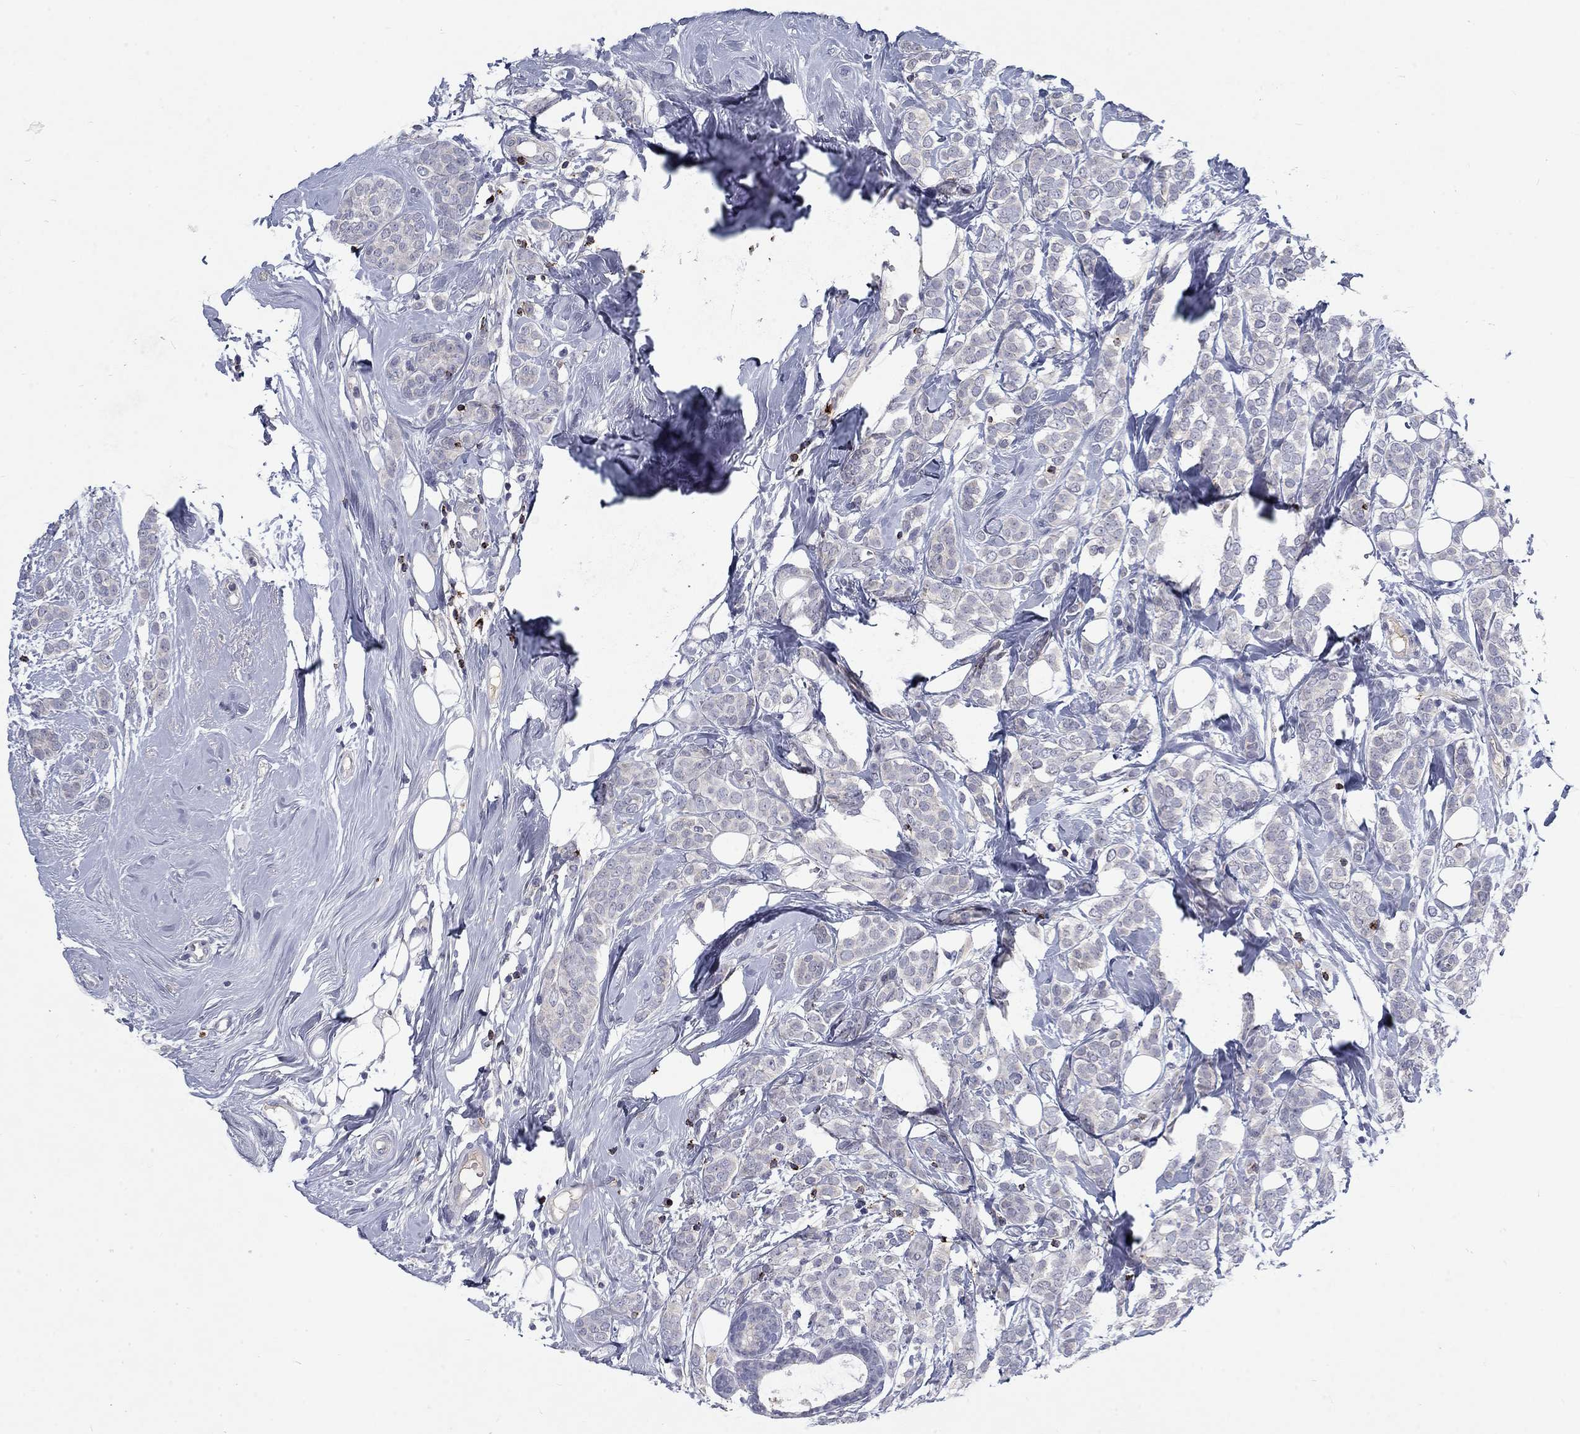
{"staining": {"intensity": "negative", "quantity": "none", "location": "none"}, "tissue": "breast cancer", "cell_type": "Tumor cells", "image_type": "cancer", "snomed": [{"axis": "morphology", "description": "Lobular carcinoma"}, {"axis": "topography", "description": "Breast"}], "caption": "This is a micrograph of immunohistochemistry staining of breast cancer (lobular carcinoma), which shows no expression in tumor cells.", "gene": "GZMA", "patient": {"sex": "female", "age": 49}}